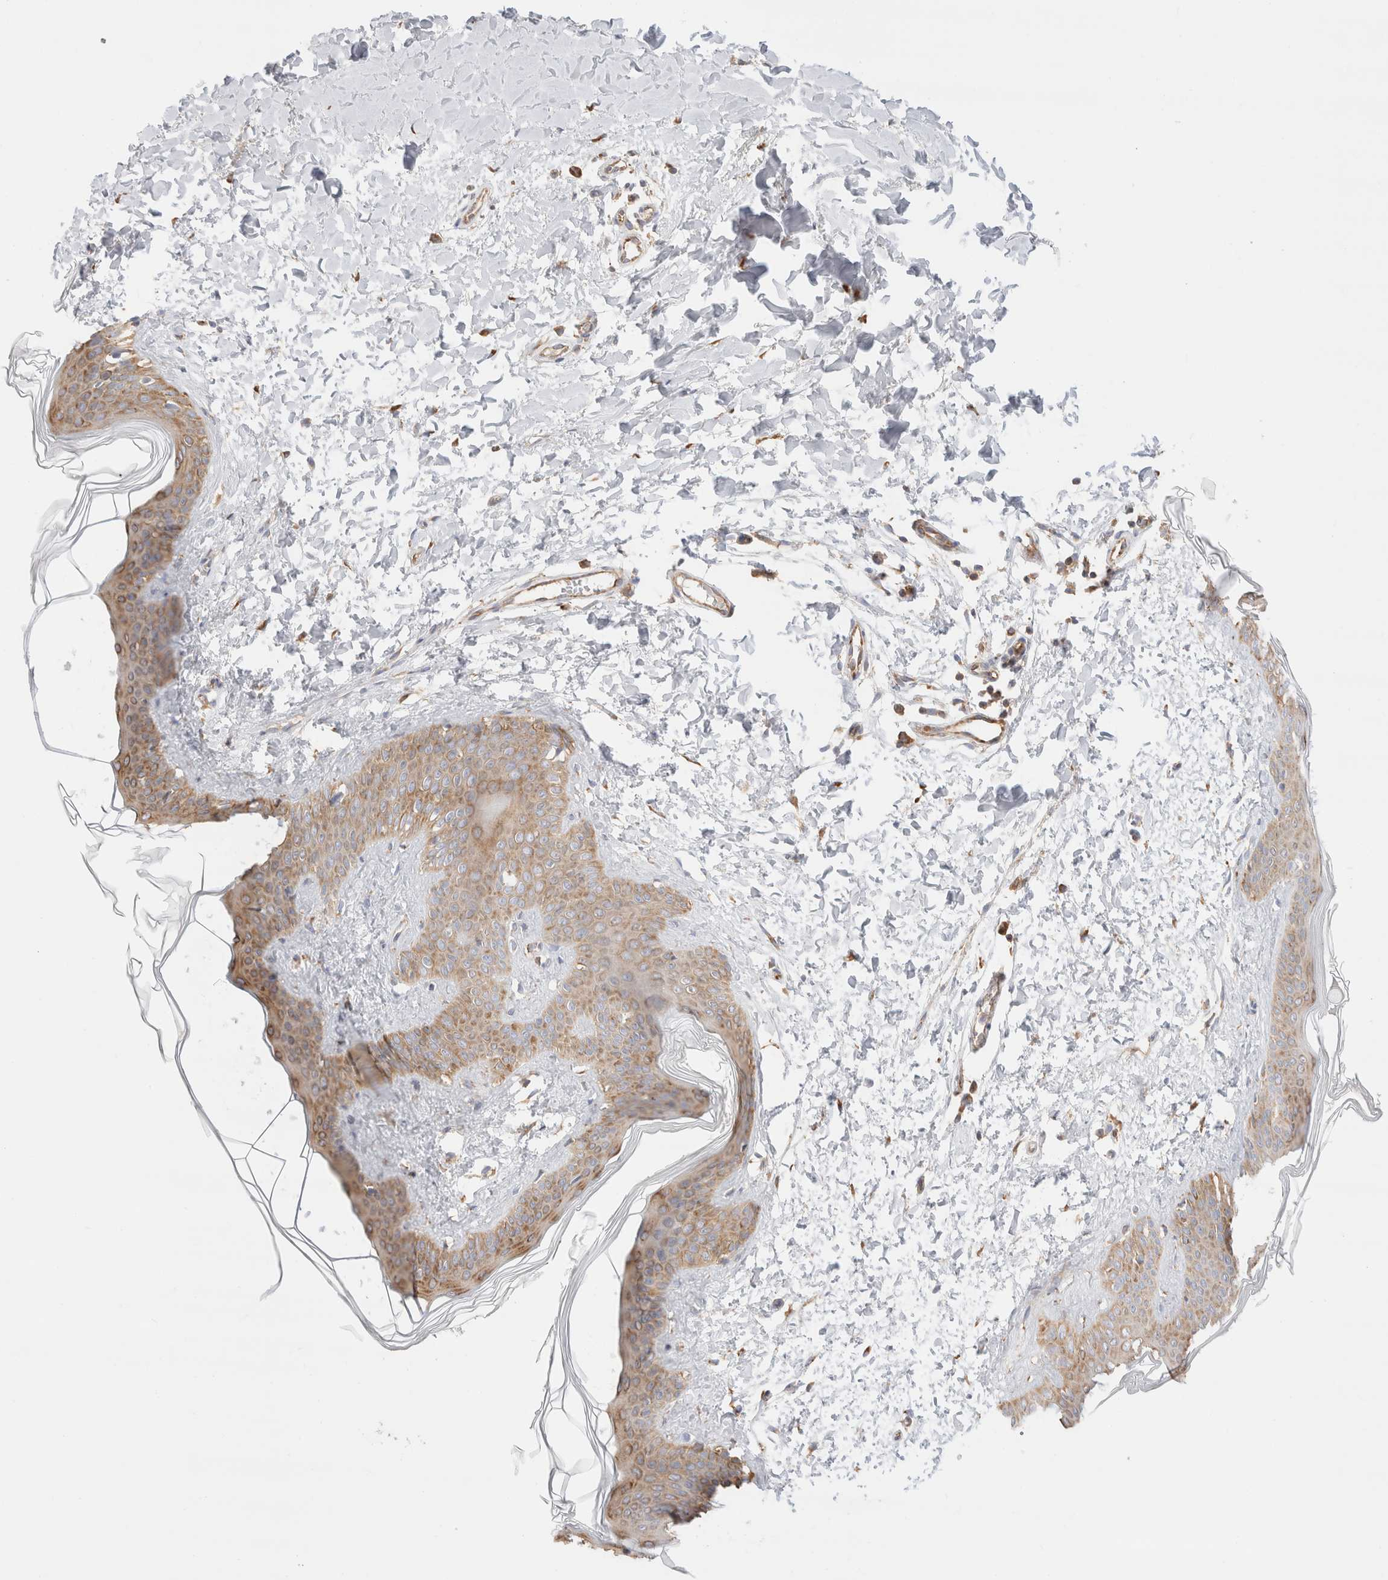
{"staining": {"intensity": "strong", "quantity": ">75%", "location": "cytoplasmic/membranous"}, "tissue": "skin", "cell_type": "Fibroblasts", "image_type": "normal", "snomed": [{"axis": "morphology", "description": "Normal tissue, NOS"}, {"axis": "topography", "description": "Skin"}], "caption": "Immunohistochemical staining of benign skin displays high levels of strong cytoplasmic/membranous positivity in approximately >75% of fibroblasts.", "gene": "ZC2HC1A", "patient": {"sex": "female", "age": 17}}